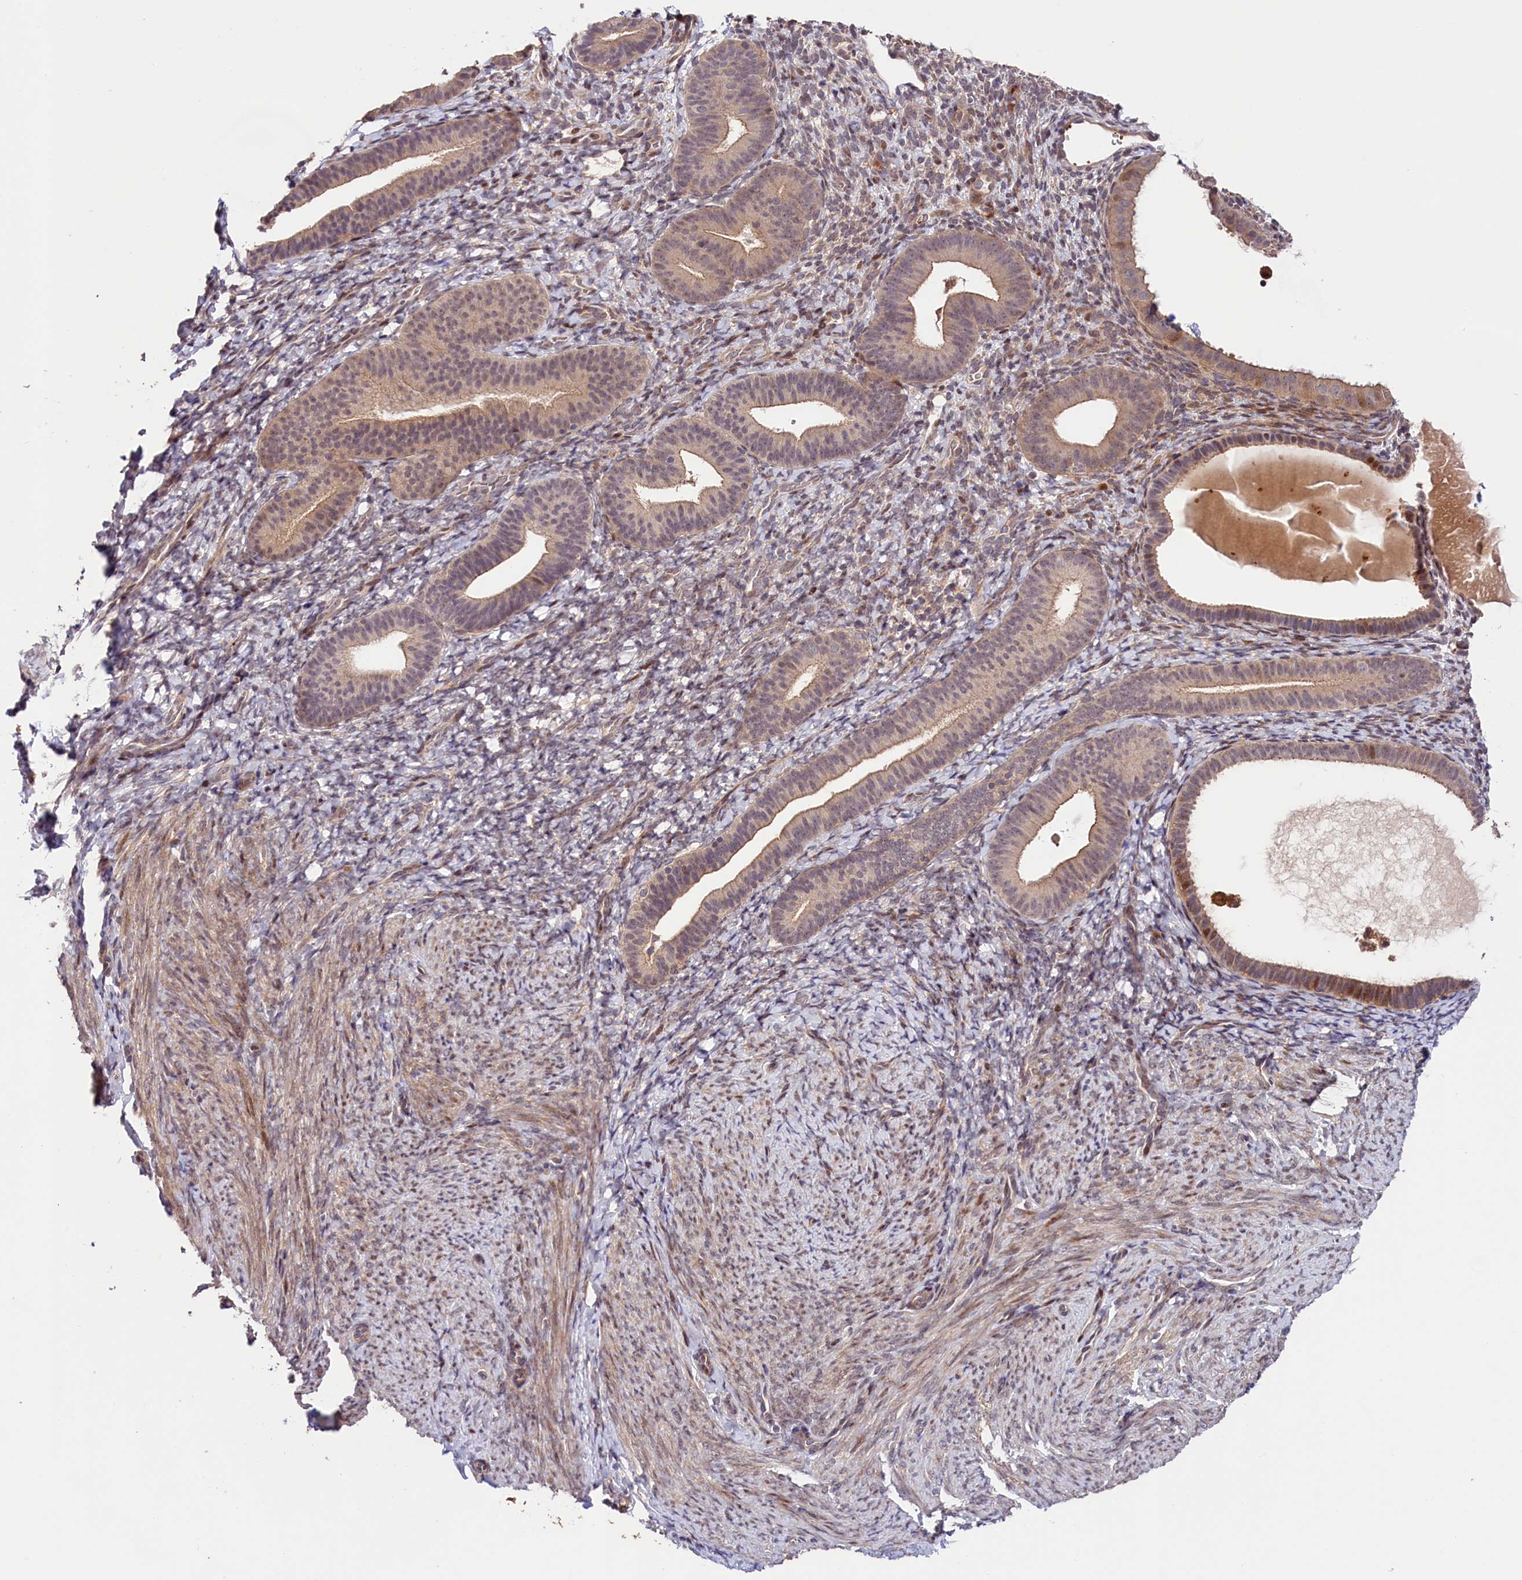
{"staining": {"intensity": "weak", "quantity": "25%-75%", "location": "cytoplasmic/membranous"}, "tissue": "endometrium", "cell_type": "Cells in endometrial stroma", "image_type": "normal", "snomed": [{"axis": "morphology", "description": "Normal tissue, NOS"}, {"axis": "topography", "description": "Endometrium"}], "caption": "Protein expression analysis of unremarkable human endometrium reveals weak cytoplasmic/membranous expression in about 25%-75% of cells in endometrial stroma. The staining was performed using DAB, with brown indicating positive protein expression. Nuclei are stained blue with hematoxylin.", "gene": "CACNA1H", "patient": {"sex": "female", "age": 65}}